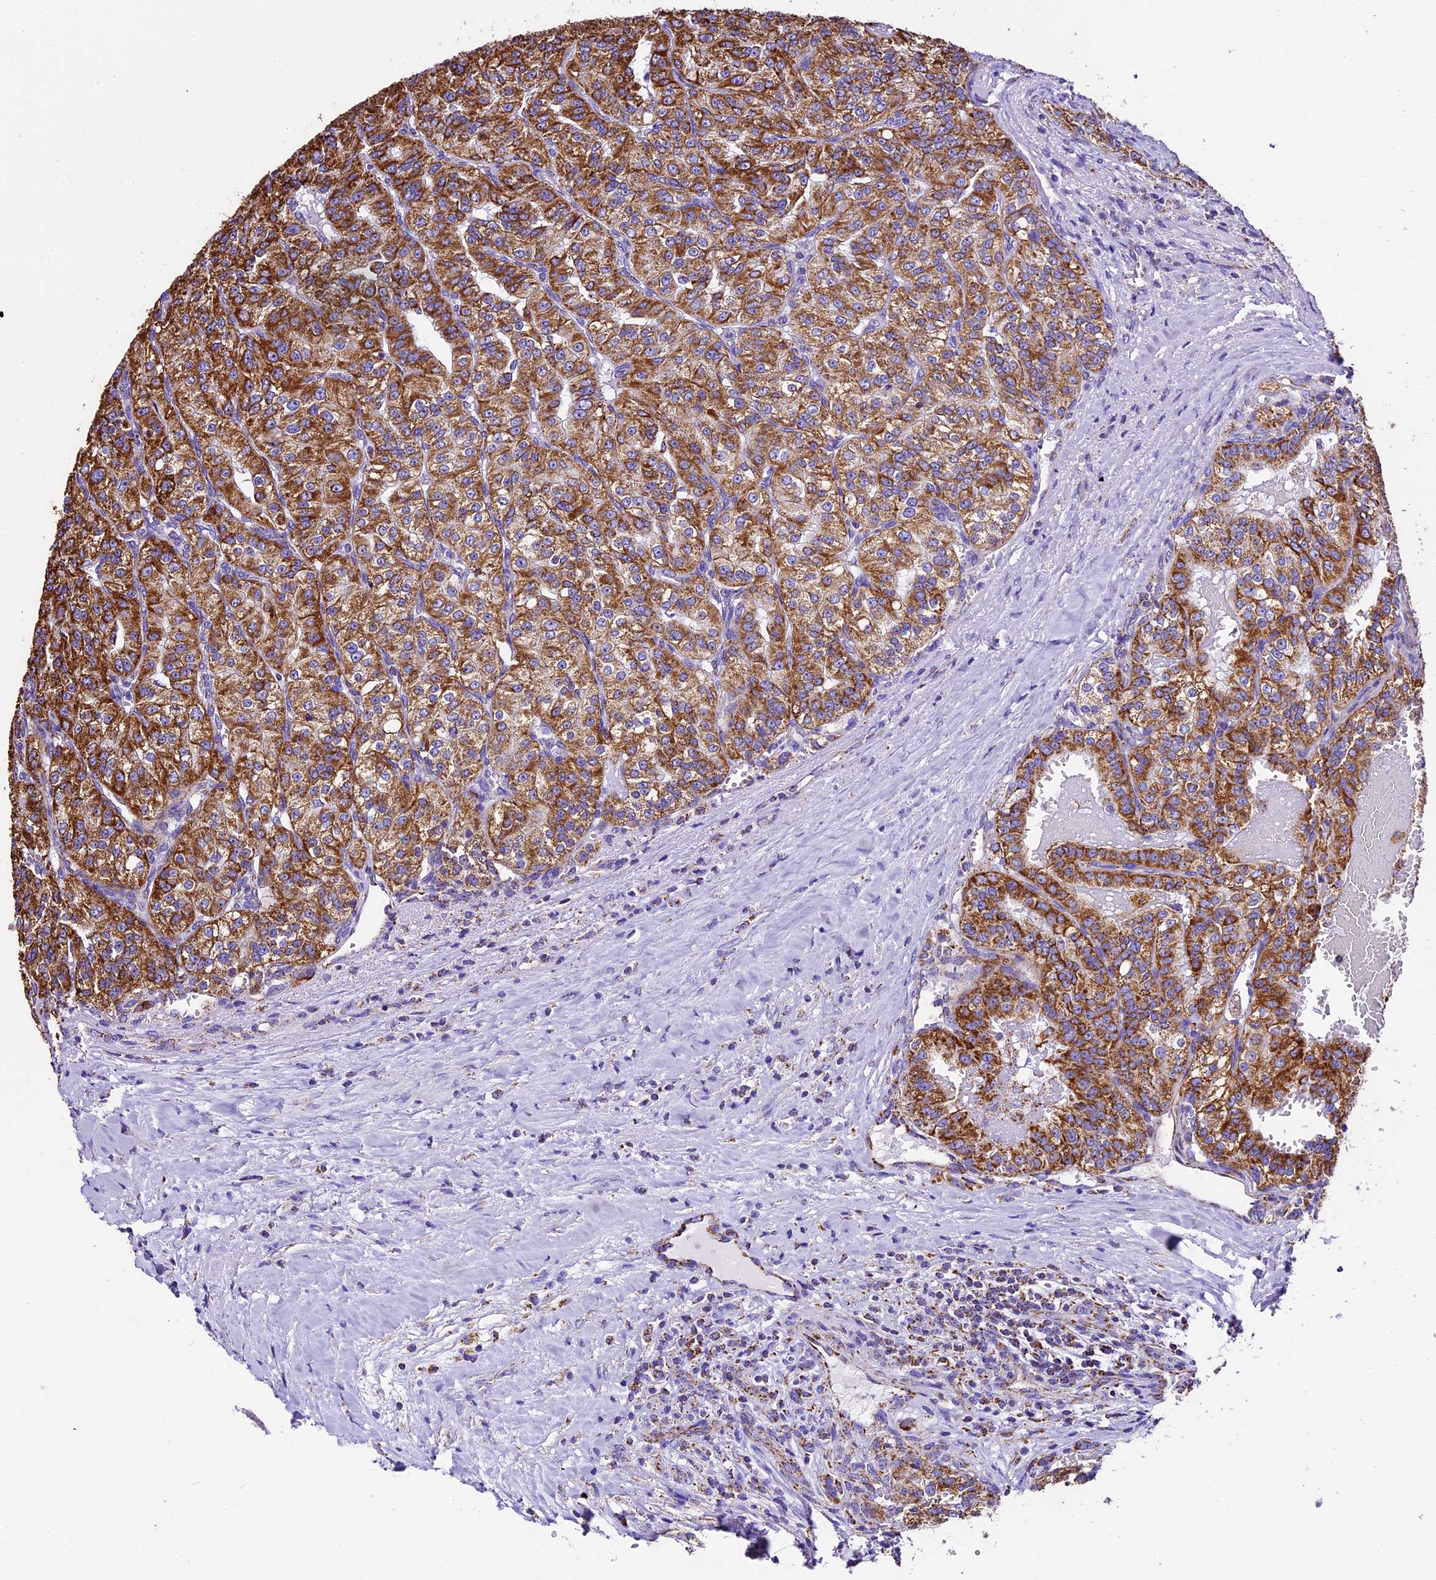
{"staining": {"intensity": "strong", "quantity": ">75%", "location": "cytoplasmic/membranous"}, "tissue": "renal cancer", "cell_type": "Tumor cells", "image_type": "cancer", "snomed": [{"axis": "morphology", "description": "Adenocarcinoma, NOS"}, {"axis": "topography", "description": "Kidney"}], "caption": "A high amount of strong cytoplasmic/membranous expression is present in about >75% of tumor cells in renal adenocarcinoma tissue.", "gene": "DCAF5", "patient": {"sex": "female", "age": 63}}